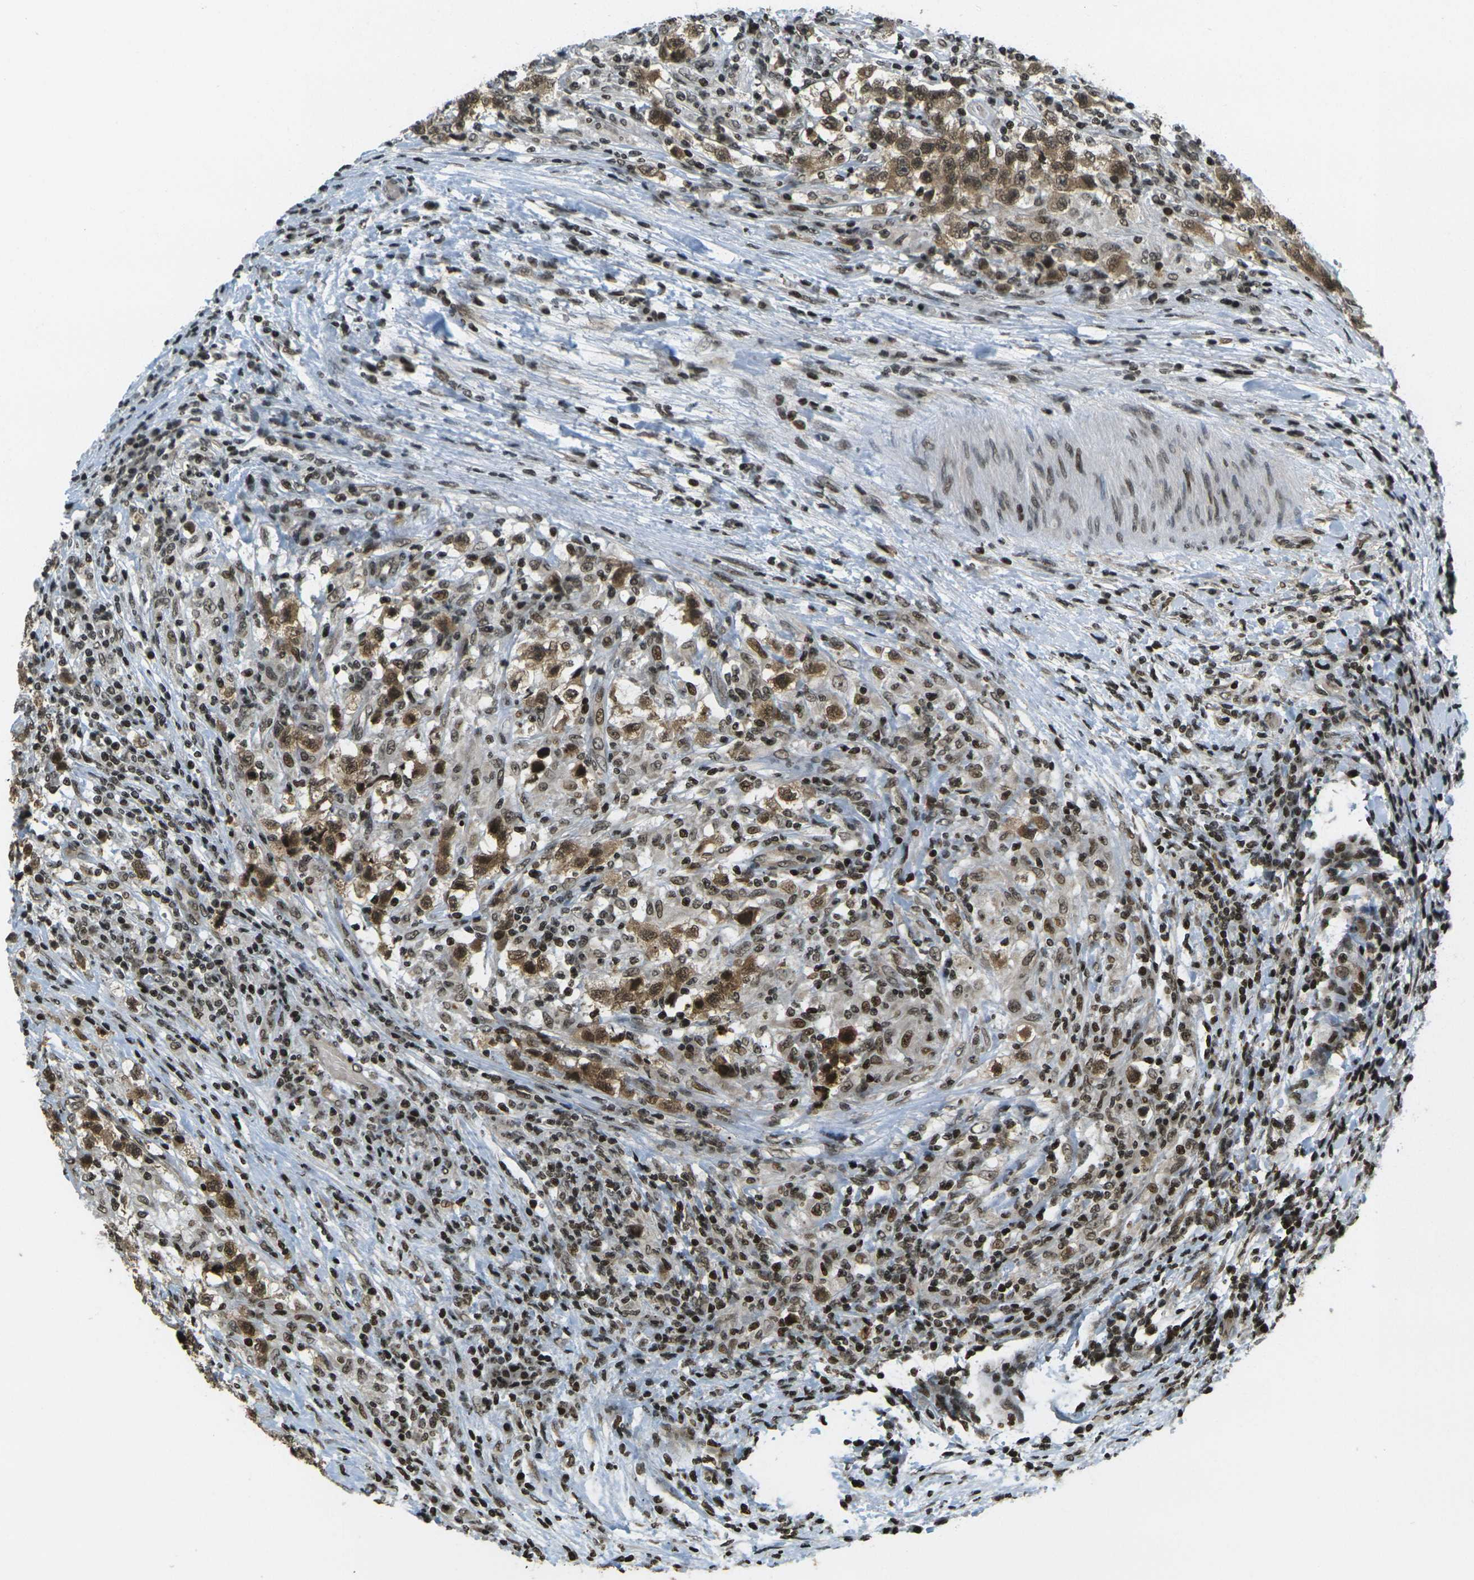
{"staining": {"intensity": "moderate", "quantity": ">75%", "location": "cytoplasmic/membranous,nuclear"}, "tissue": "testis cancer", "cell_type": "Tumor cells", "image_type": "cancer", "snomed": [{"axis": "morphology", "description": "Carcinoma, Embryonal, NOS"}, {"axis": "topography", "description": "Testis"}], "caption": "A histopathology image of embryonal carcinoma (testis) stained for a protein shows moderate cytoplasmic/membranous and nuclear brown staining in tumor cells.", "gene": "RUVBL2", "patient": {"sex": "male", "age": 21}}